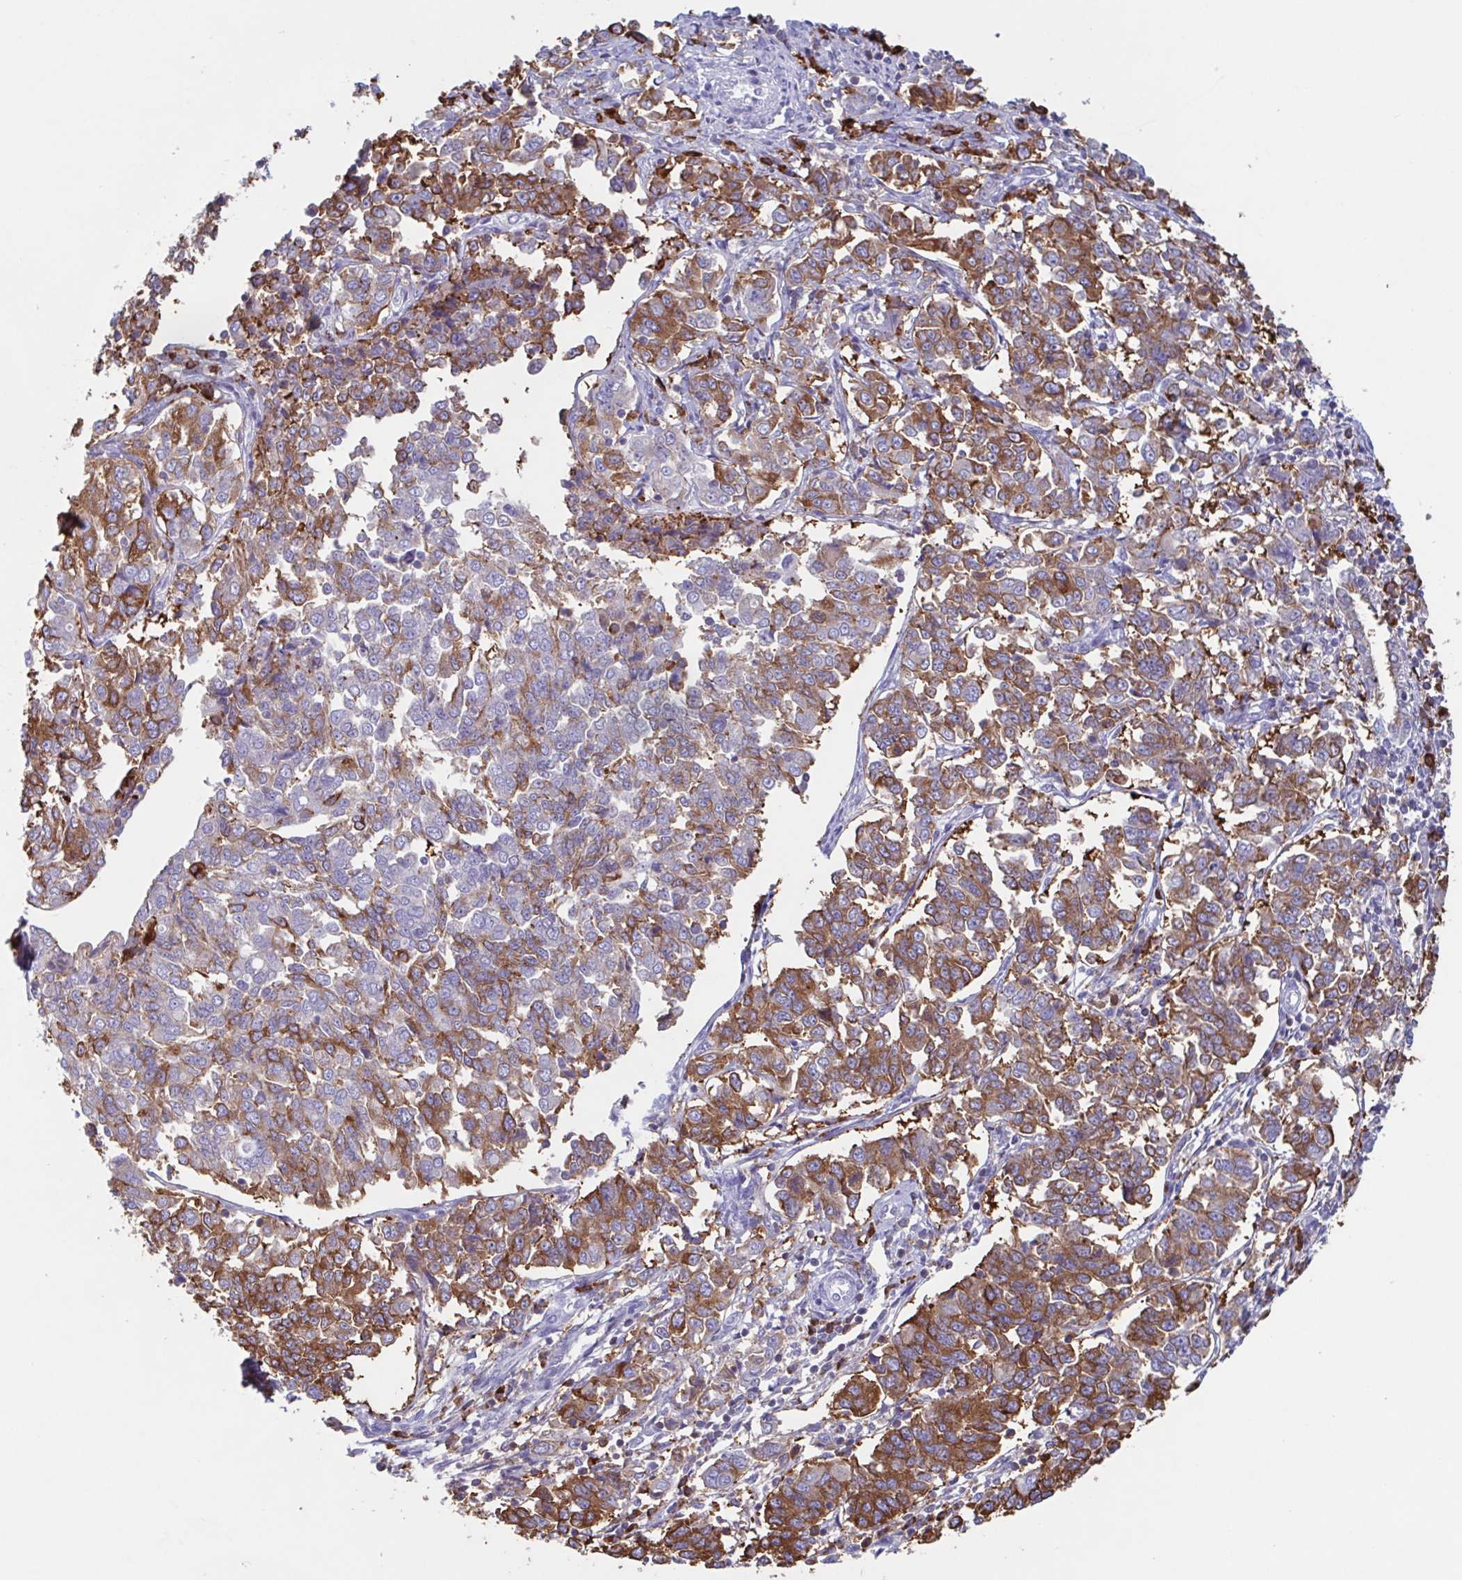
{"staining": {"intensity": "moderate", "quantity": "25%-75%", "location": "cytoplasmic/membranous"}, "tissue": "endometrial cancer", "cell_type": "Tumor cells", "image_type": "cancer", "snomed": [{"axis": "morphology", "description": "Adenocarcinoma, NOS"}, {"axis": "topography", "description": "Endometrium"}], "caption": "Endometrial cancer stained with DAB (3,3'-diaminobenzidine) IHC displays medium levels of moderate cytoplasmic/membranous expression in about 25%-75% of tumor cells. The staining was performed using DAB, with brown indicating positive protein expression. Nuclei are stained blue with hematoxylin.", "gene": "TPD52", "patient": {"sex": "female", "age": 43}}